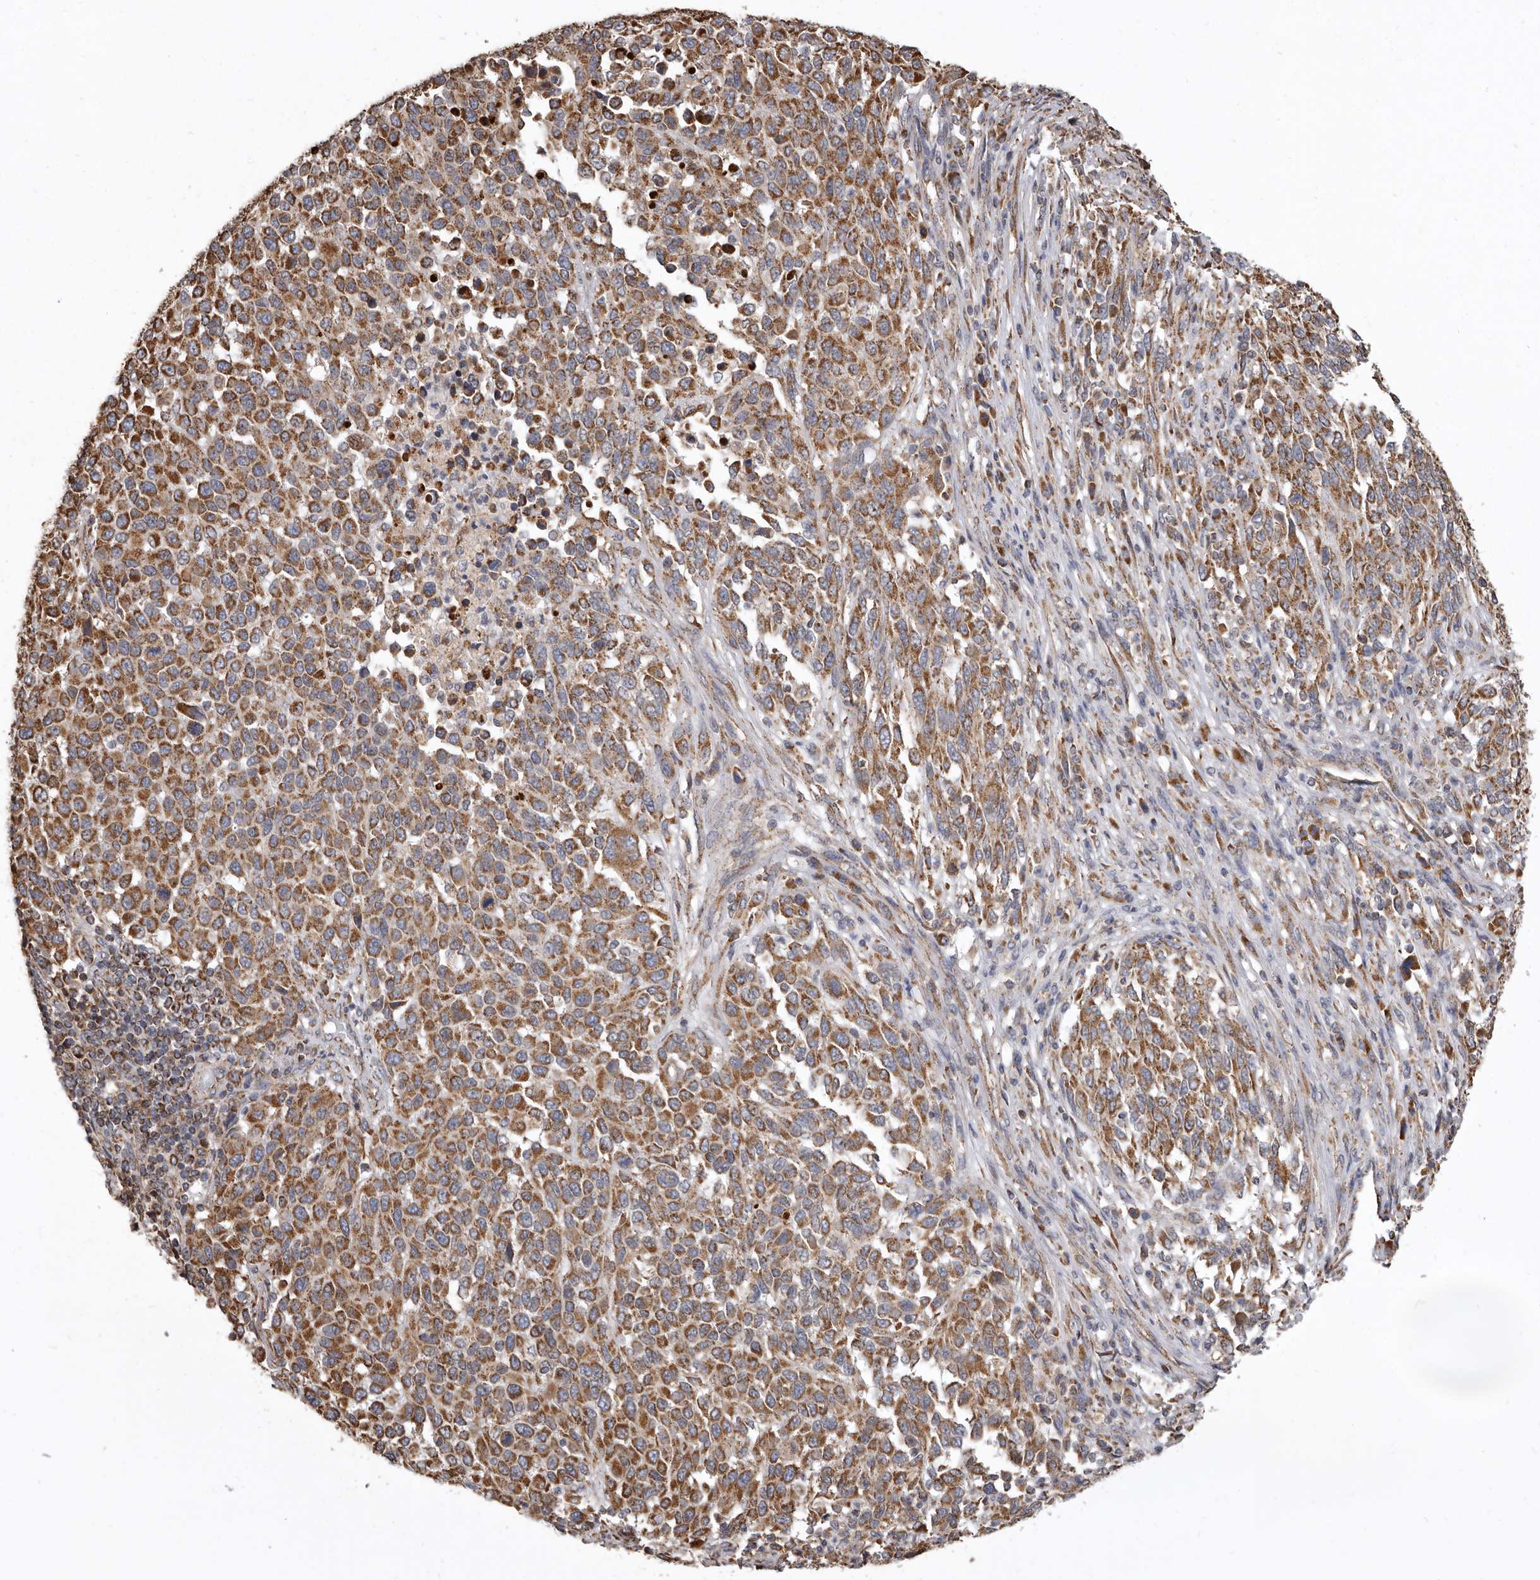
{"staining": {"intensity": "moderate", "quantity": ">75%", "location": "cytoplasmic/membranous"}, "tissue": "melanoma", "cell_type": "Tumor cells", "image_type": "cancer", "snomed": [{"axis": "morphology", "description": "Malignant melanoma, Metastatic site"}, {"axis": "topography", "description": "Lymph node"}], "caption": "This image reveals immunohistochemistry (IHC) staining of melanoma, with medium moderate cytoplasmic/membranous staining in about >75% of tumor cells.", "gene": "CDK5RAP3", "patient": {"sex": "male", "age": 61}}